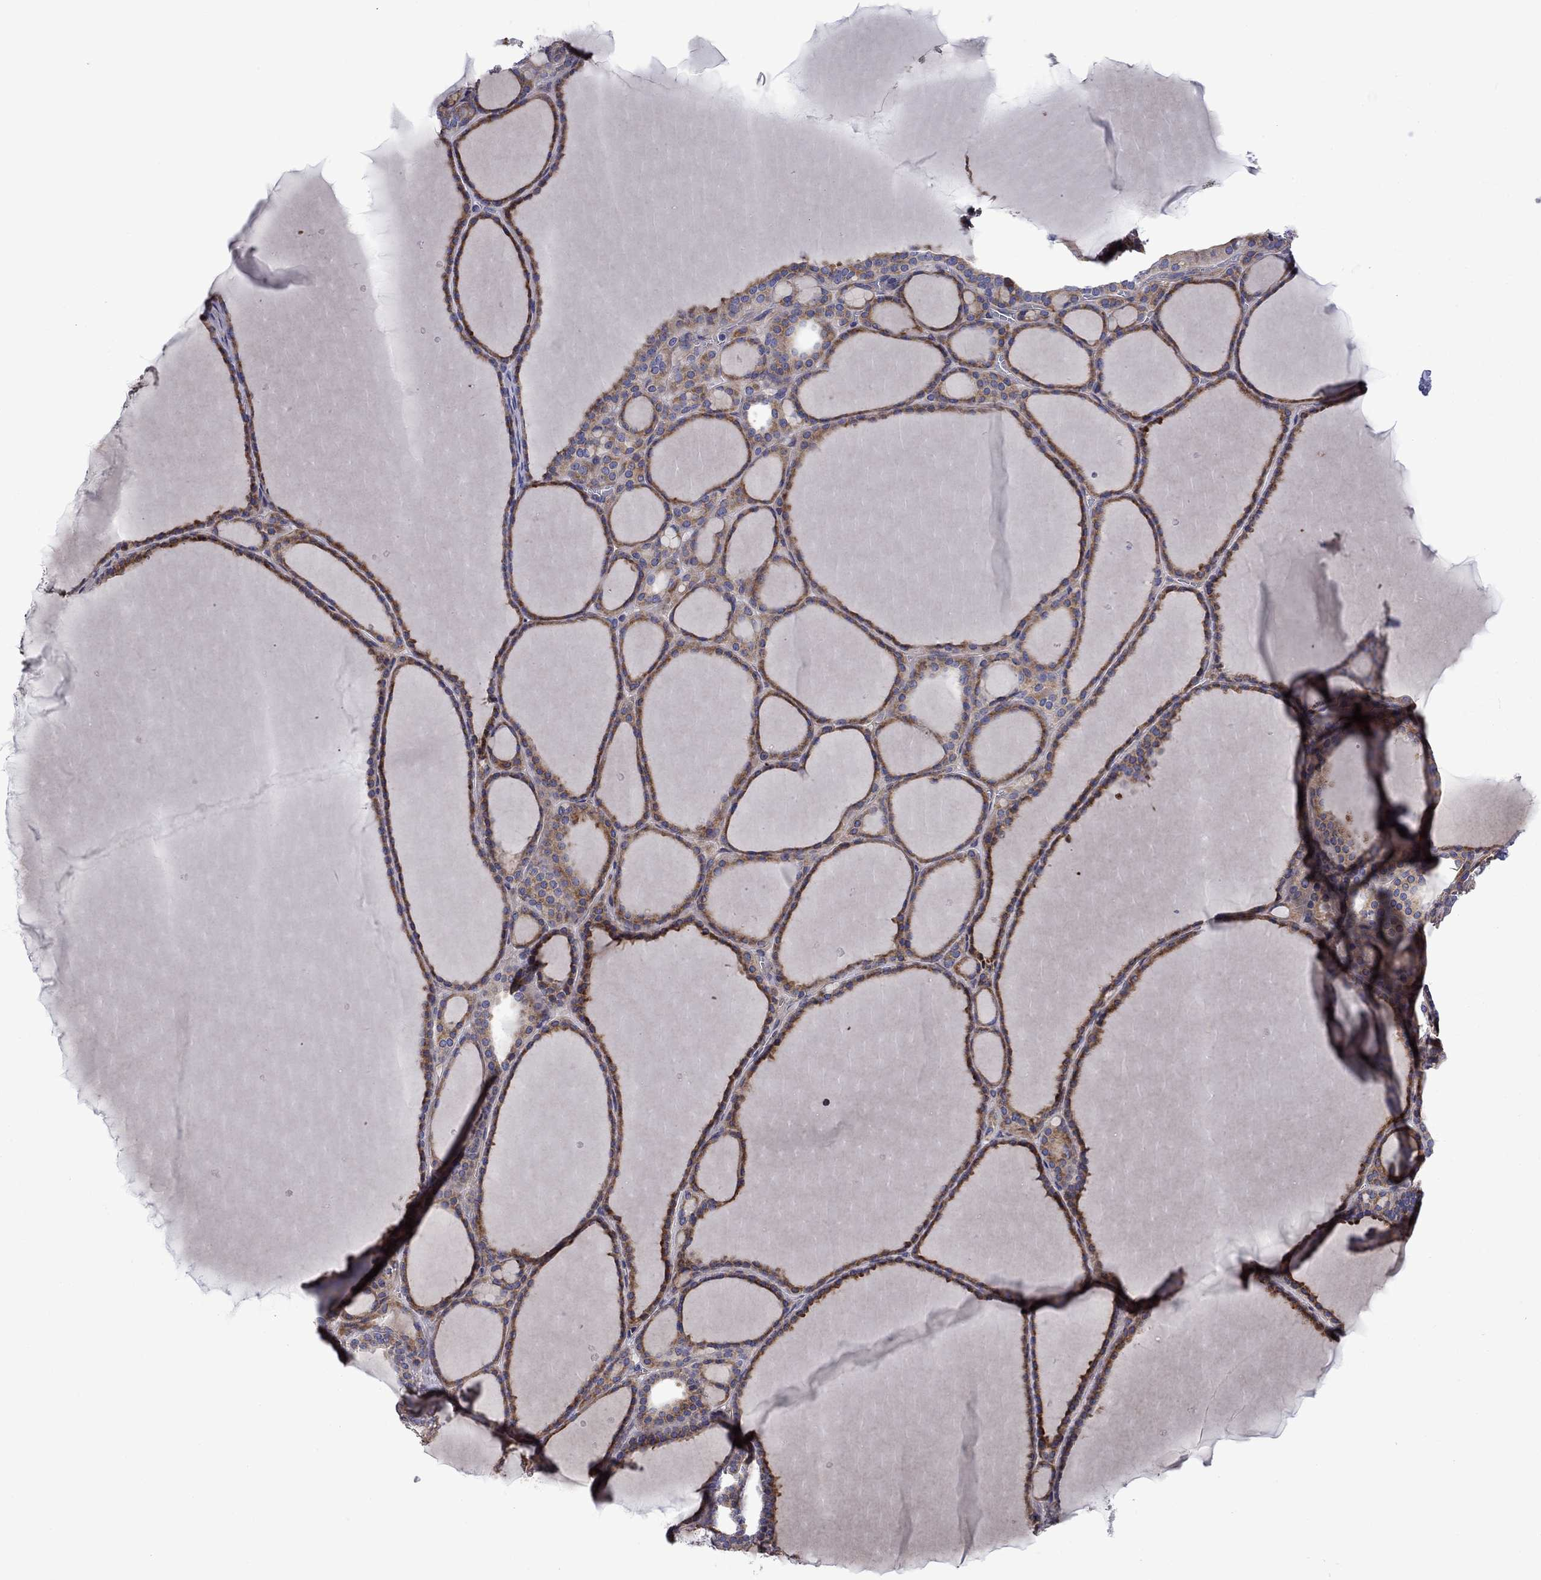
{"staining": {"intensity": "moderate", "quantity": "25%-75%", "location": "cytoplasmic/membranous"}, "tissue": "thyroid gland", "cell_type": "Glandular cells", "image_type": "normal", "snomed": [{"axis": "morphology", "description": "Normal tissue, NOS"}, {"axis": "topography", "description": "Thyroid gland"}], "caption": "Protein expression analysis of benign thyroid gland demonstrates moderate cytoplasmic/membranous staining in about 25%-75% of glandular cells.", "gene": "HSPG2", "patient": {"sex": "male", "age": 63}}